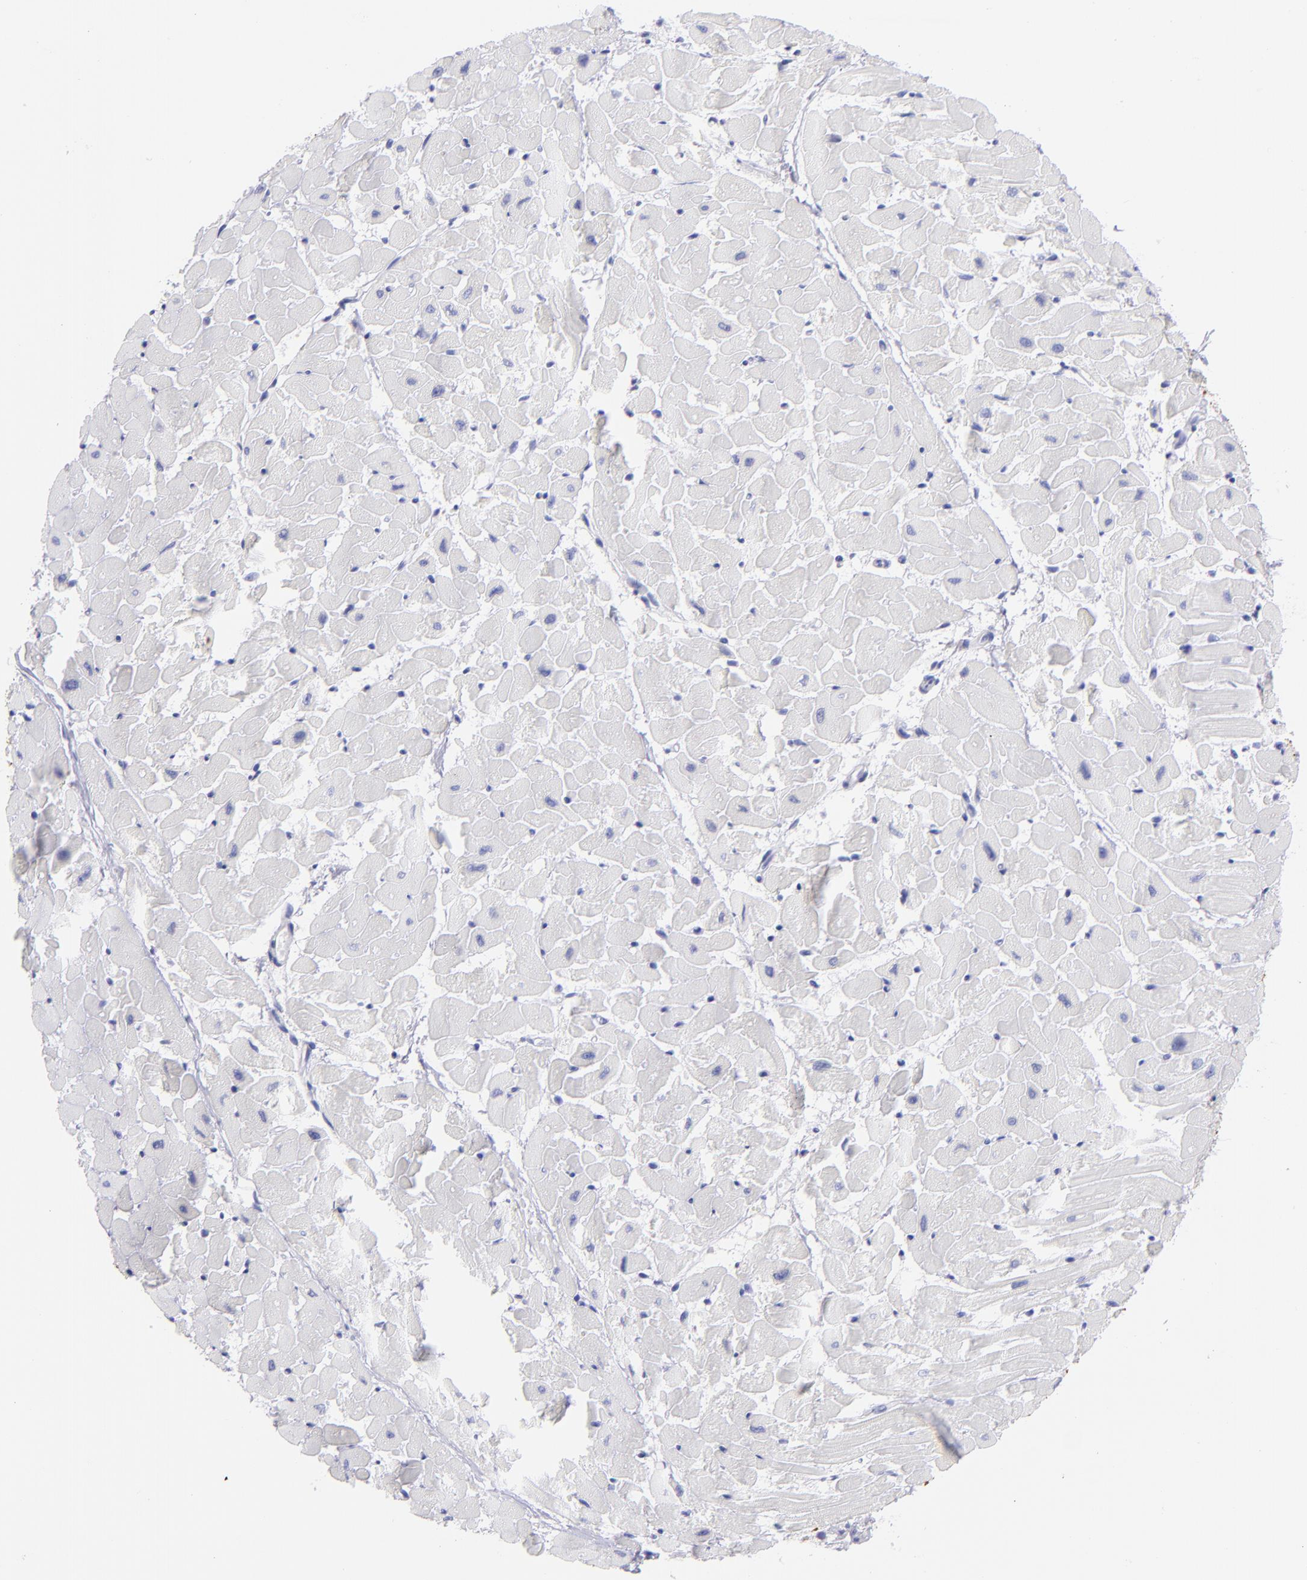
{"staining": {"intensity": "negative", "quantity": "none", "location": "none"}, "tissue": "heart muscle", "cell_type": "Cardiomyocytes", "image_type": "normal", "snomed": [{"axis": "morphology", "description": "Normal tissue, NOS"}, {"axis": "topography", "description": "Heart"}], "caption": "The photomicrograph exhibits no staining of cardiomyocytes in benign heart muscle.", "gene": "CNP", "patient": {"sex": "female", "age": 19}}